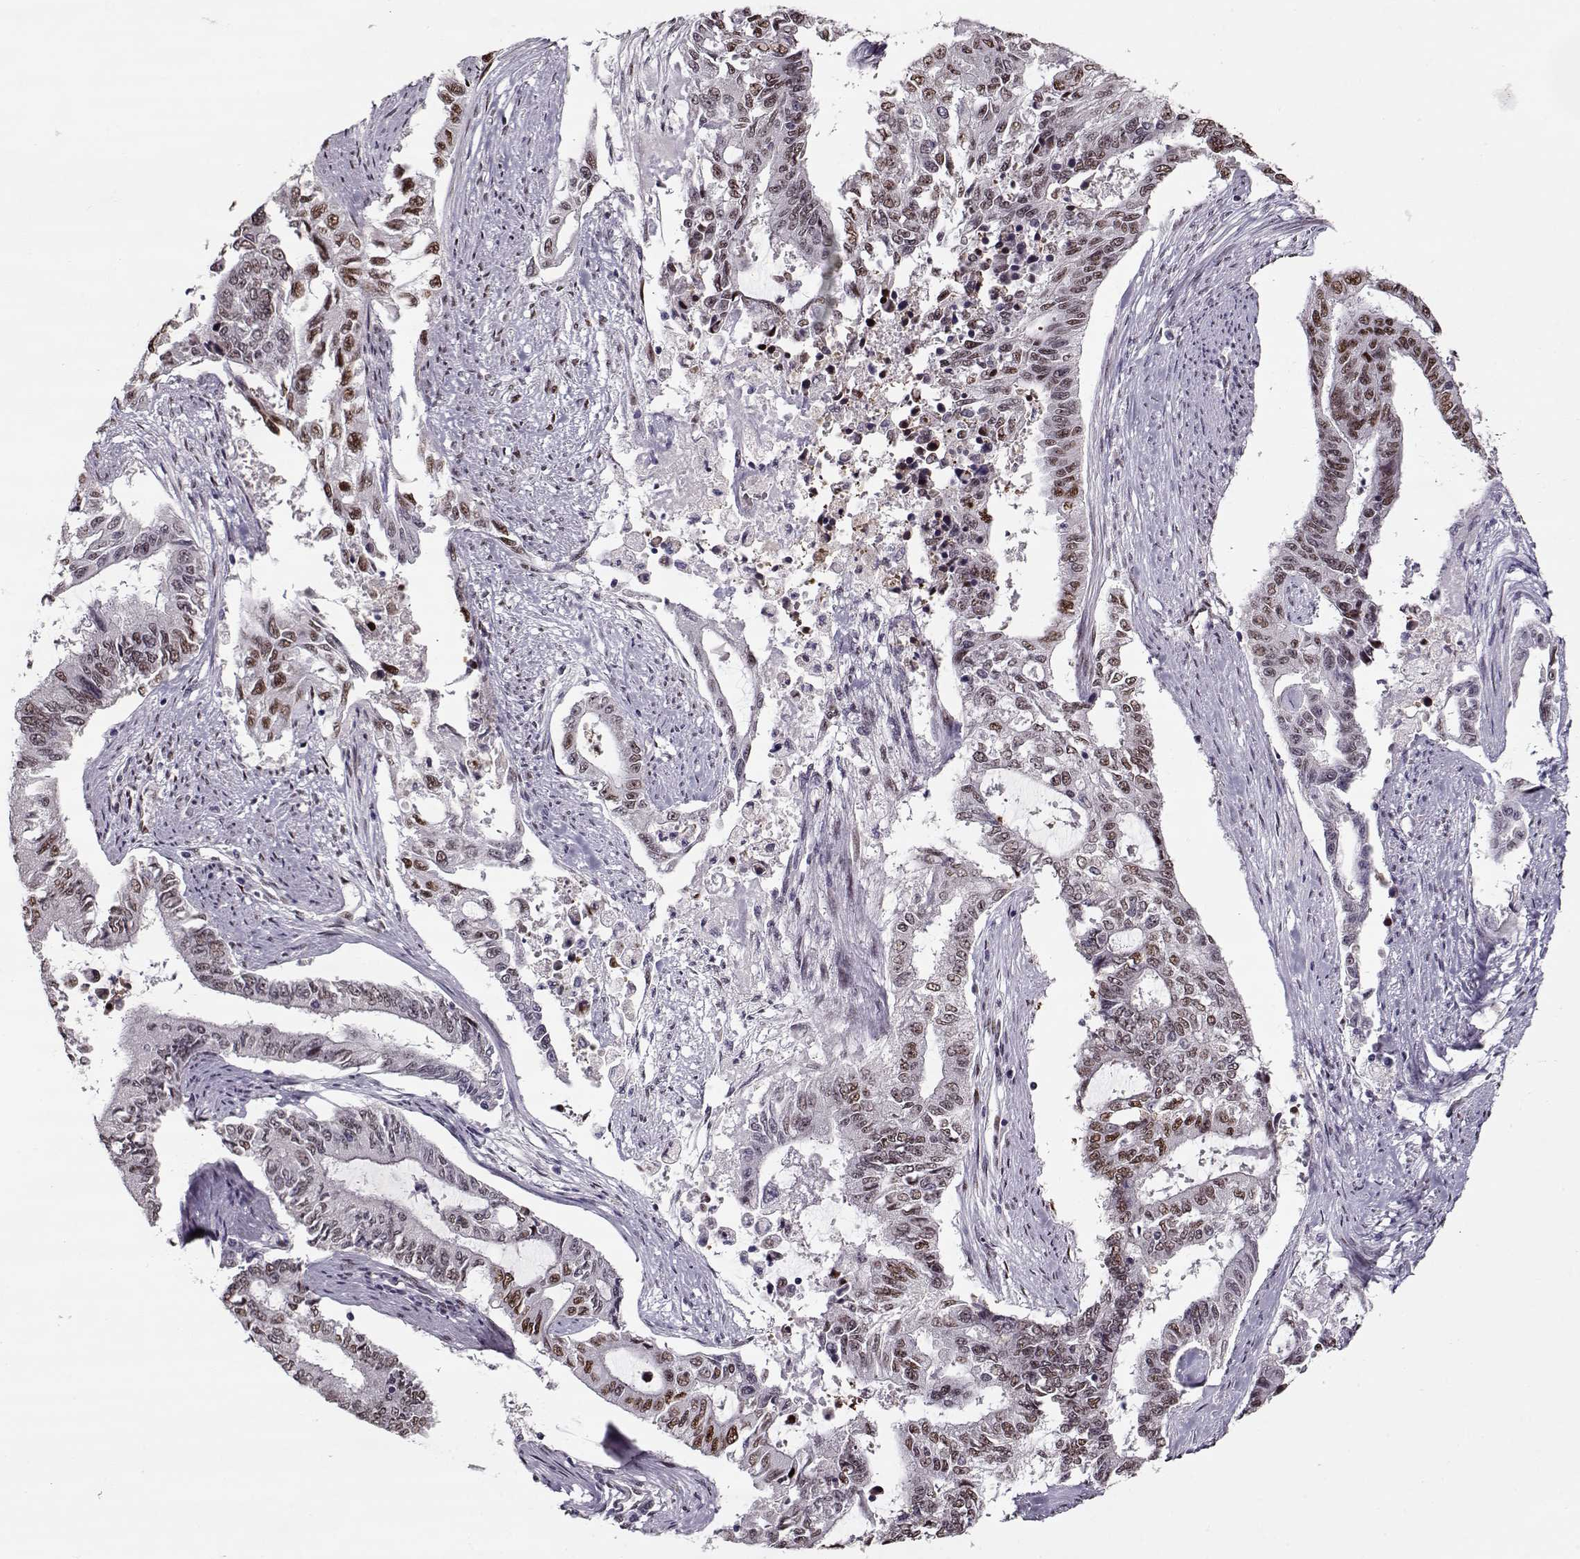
{"staining": {"intensity": "moderate", "quantity": "25%-75%", "location": "nuclear"}, "tissue": "endometrial cancer", "cell_type": "Tumor cells", "image_type": "cancer", "snomed": [{"axis": "morphology", "description": "Adenocarcinoma, NOS"}, {"axis": "topography", "description": "Uterus"}], "caption": "About 25%-75% of tumor cells in endometrial cancer (adenocarcinoma) exhibit moderate nuclear protein staining as visualized by brown immunohistochemical staining.", "gene": "PRMT8", "patient": {"sex": "female", "age": 59}}